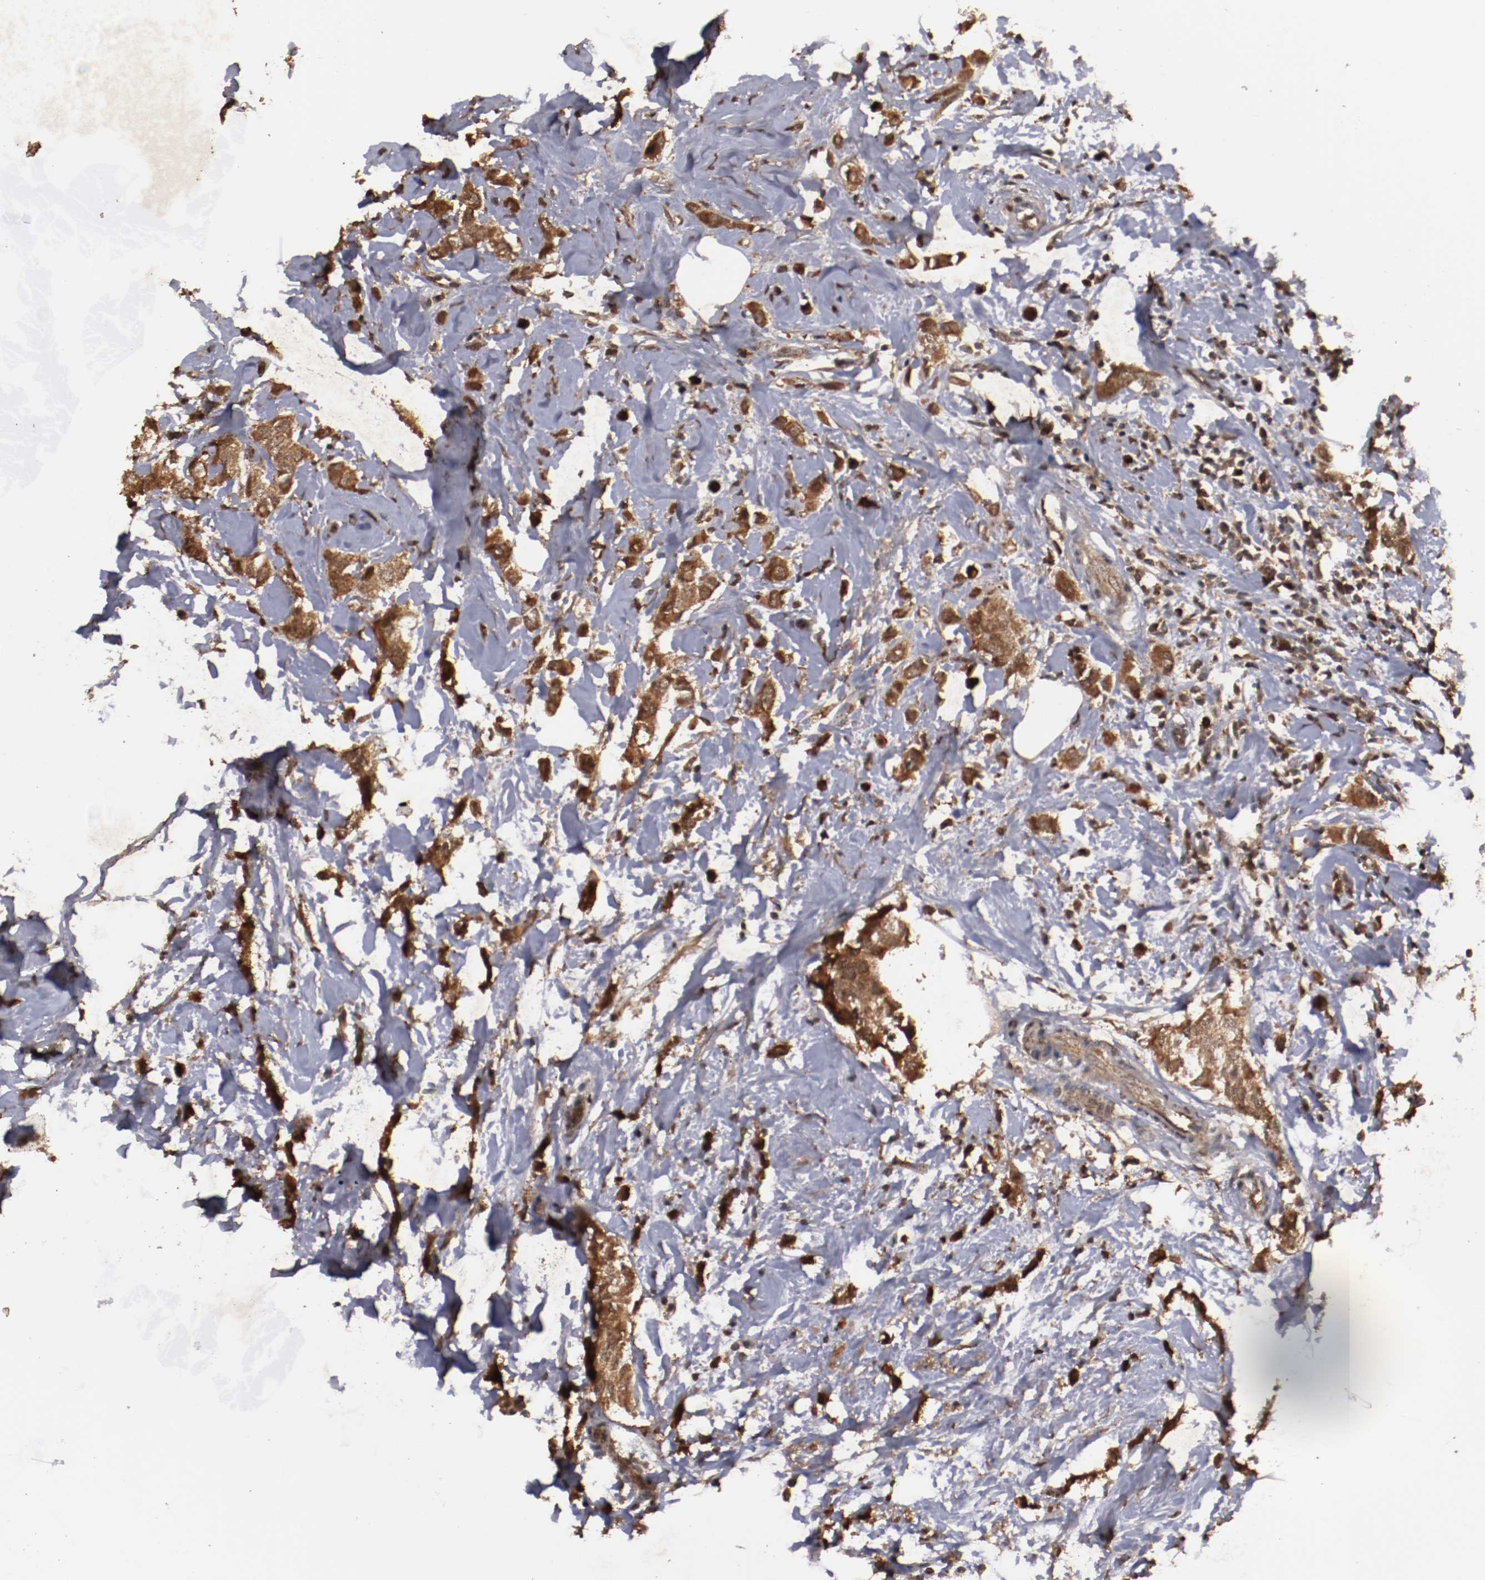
{"staining": {"intensity": "strong", "quantity": ">75%", "location": "cytoplasmic/membranous"}, "tissue": "breast cancer", "cell_type": "Tumor cells", "image_type": "cancer", "snomed": [{"axis": "morphology", "description": "Normal tissue, NOS"}, {"axis": "morphology", "description": "Duct carcinoma"}, {"axis": "topography", "description": "Breast"}], "caption": "Tumor cells reveal high levels of strong cytoplasmic/membranous positivity in approximately >75% of cells in breast cancer. (DAB IHC with brightfield microscopy, high magnification).", "gene": "TENM1", "patient": {"sex": "female", "age": 50}}